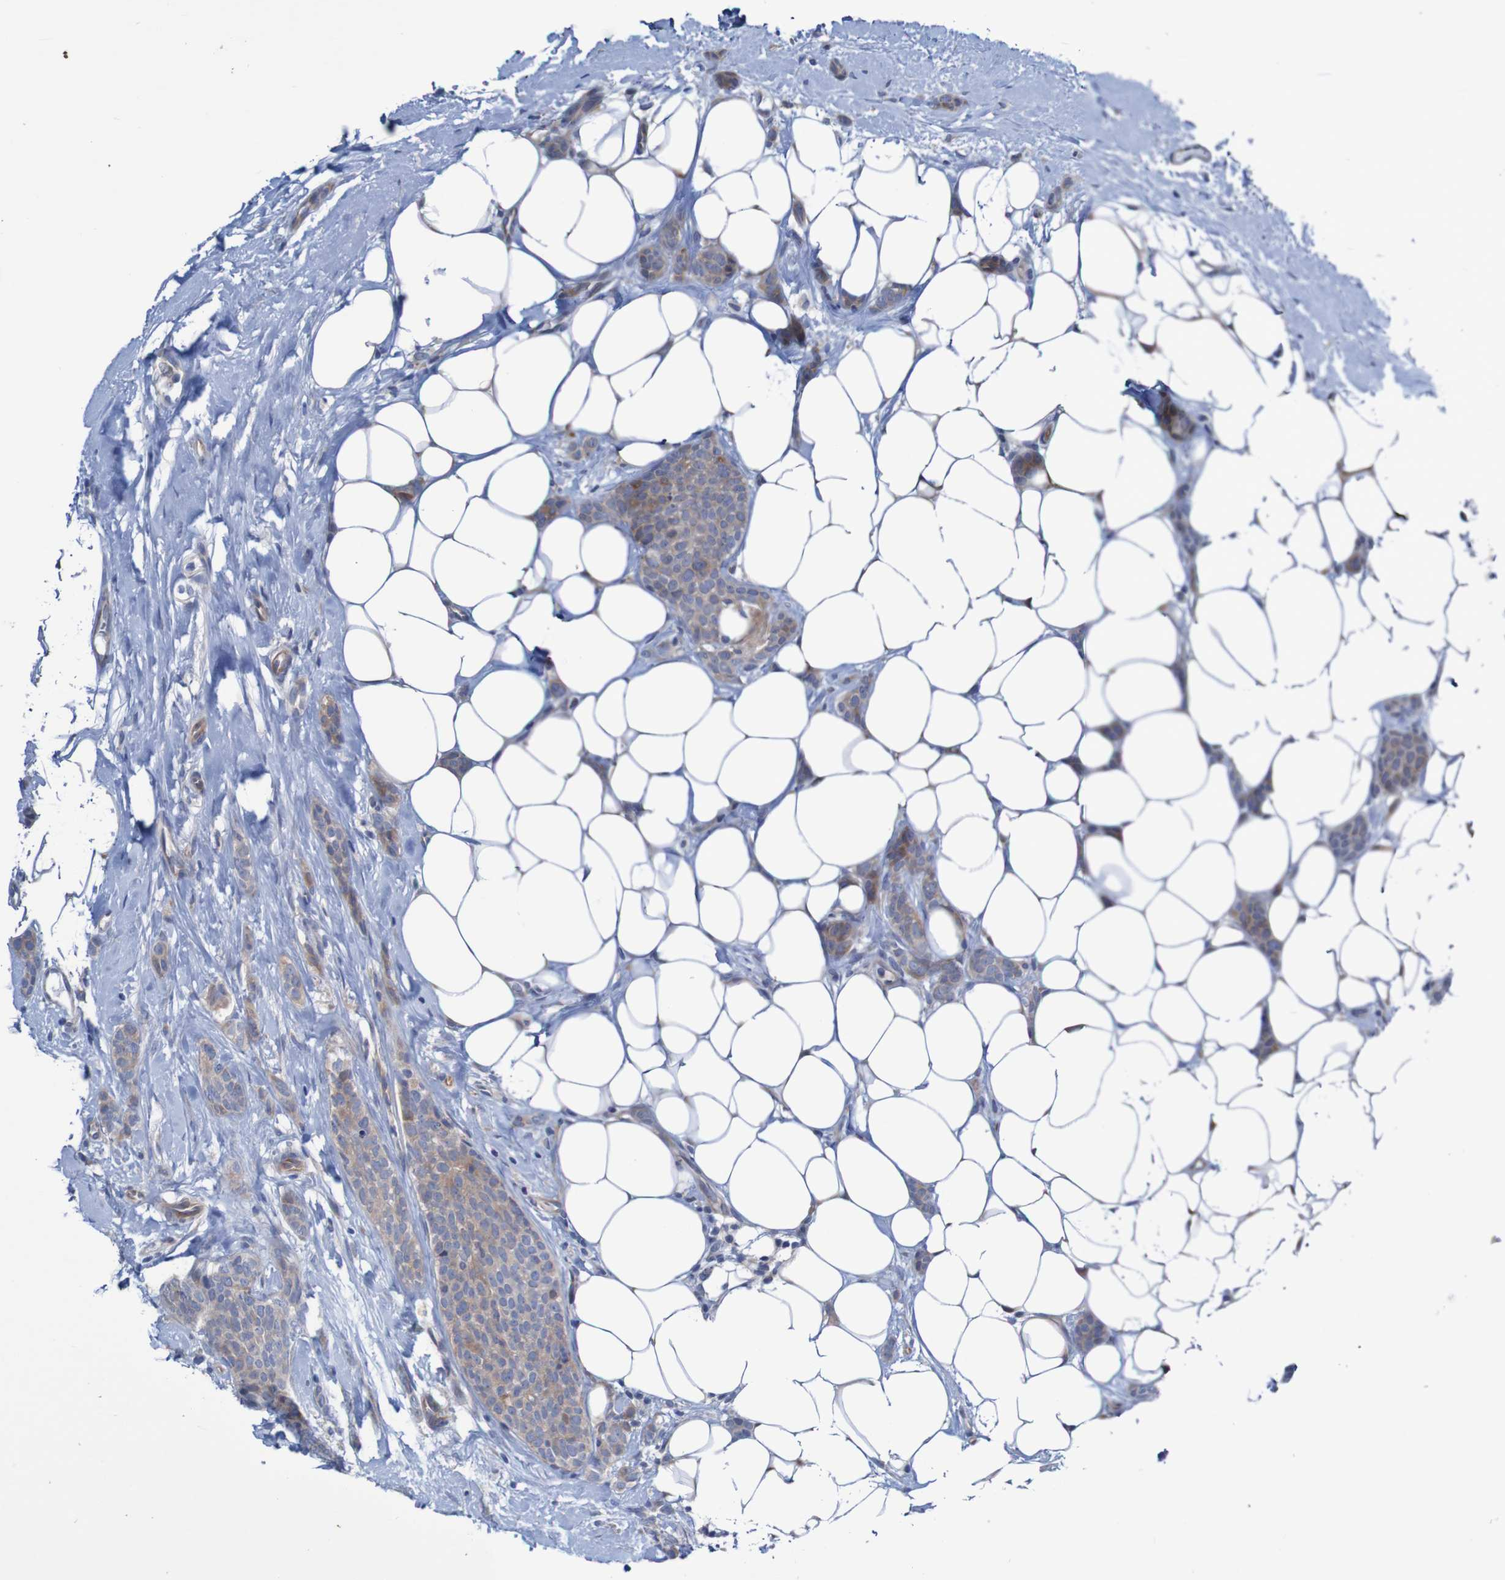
{"staining": {"intensity": "moderate", "quantity": ">75%", "location": "cytoplasmic/membranous"}, "tissue": "breast cancer", "cell_type": "Tumor cells", "image_type": "cancer", "snomed": [{"axis": "morphology", "description": "Lobular carcinoma"}, {"axis": "topography", "description": "Skin"}, {"axis": "topography", "description": "Breast"}], "caption": "Breast cancer stained with a brown dye reveals moderate cytoplasmic/membranous positive expression in about >75% of tumor cells.", "gene": "ANGPT4", "patient": {"sex": "female", "age": 46}}